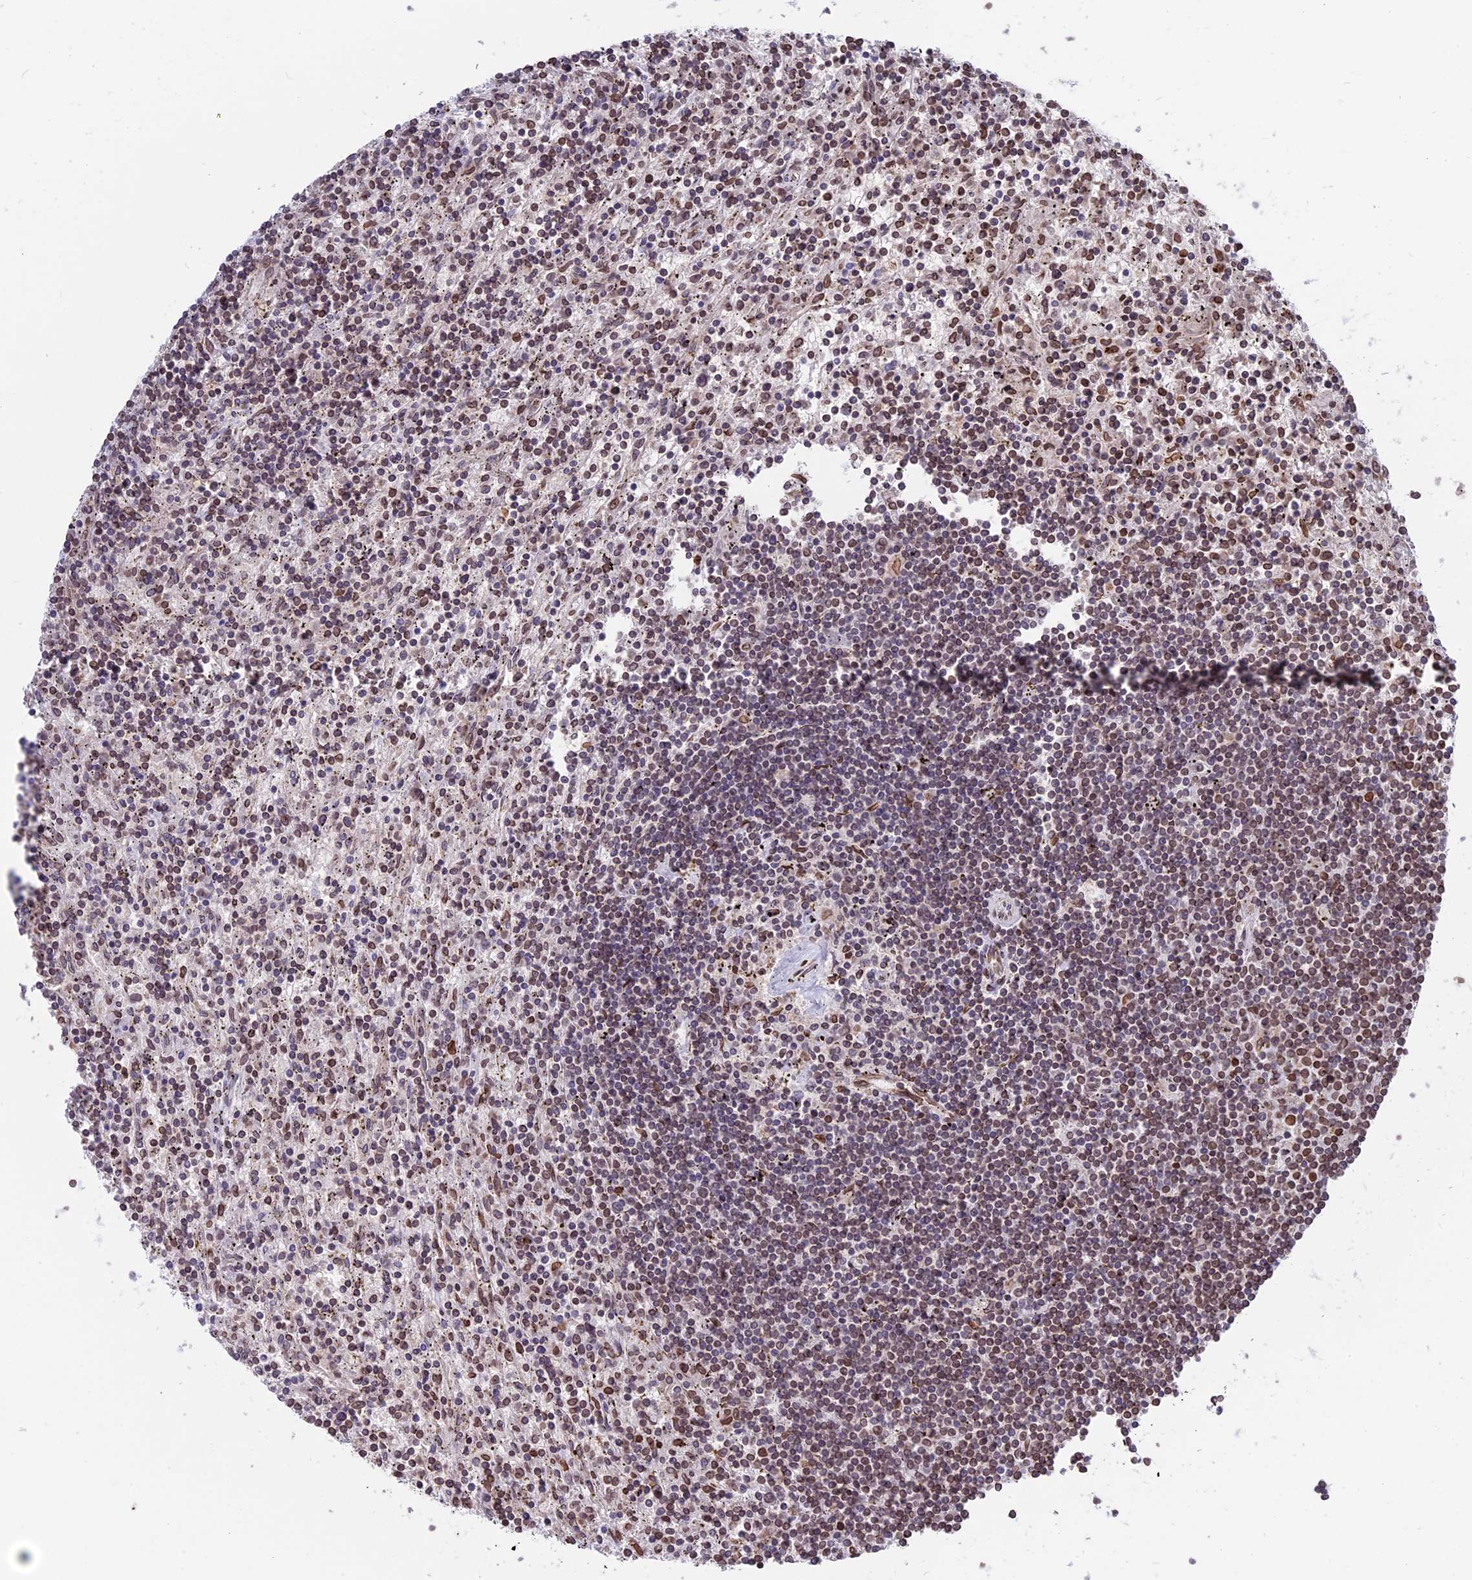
{"staining": {"intensity": "moderate", "quantity": ">75%", "location": "cytoplasmic/membranous,nuclear"}, "tissue": "lymphoma", "cell_type": "Tumor cells", "image_type": "cancer", "snomed": [{"axis": "morphology", "description": "Malignant lymphoma, non-Hodgkin's type, Low grade"}, {"axis": "topography", "description": "Spleen"}], "caption": "This is a photomicrograph of immunohistochemistry (IHC) staining of low-grade malignant lymphoma, non-Hodgkin's type, which shows moderate staining in the cytoplasmic/membranous and nuclear of tumor cells.", "gene": "PTCHD4", "patient": {"sex": "male", "age": 76}}